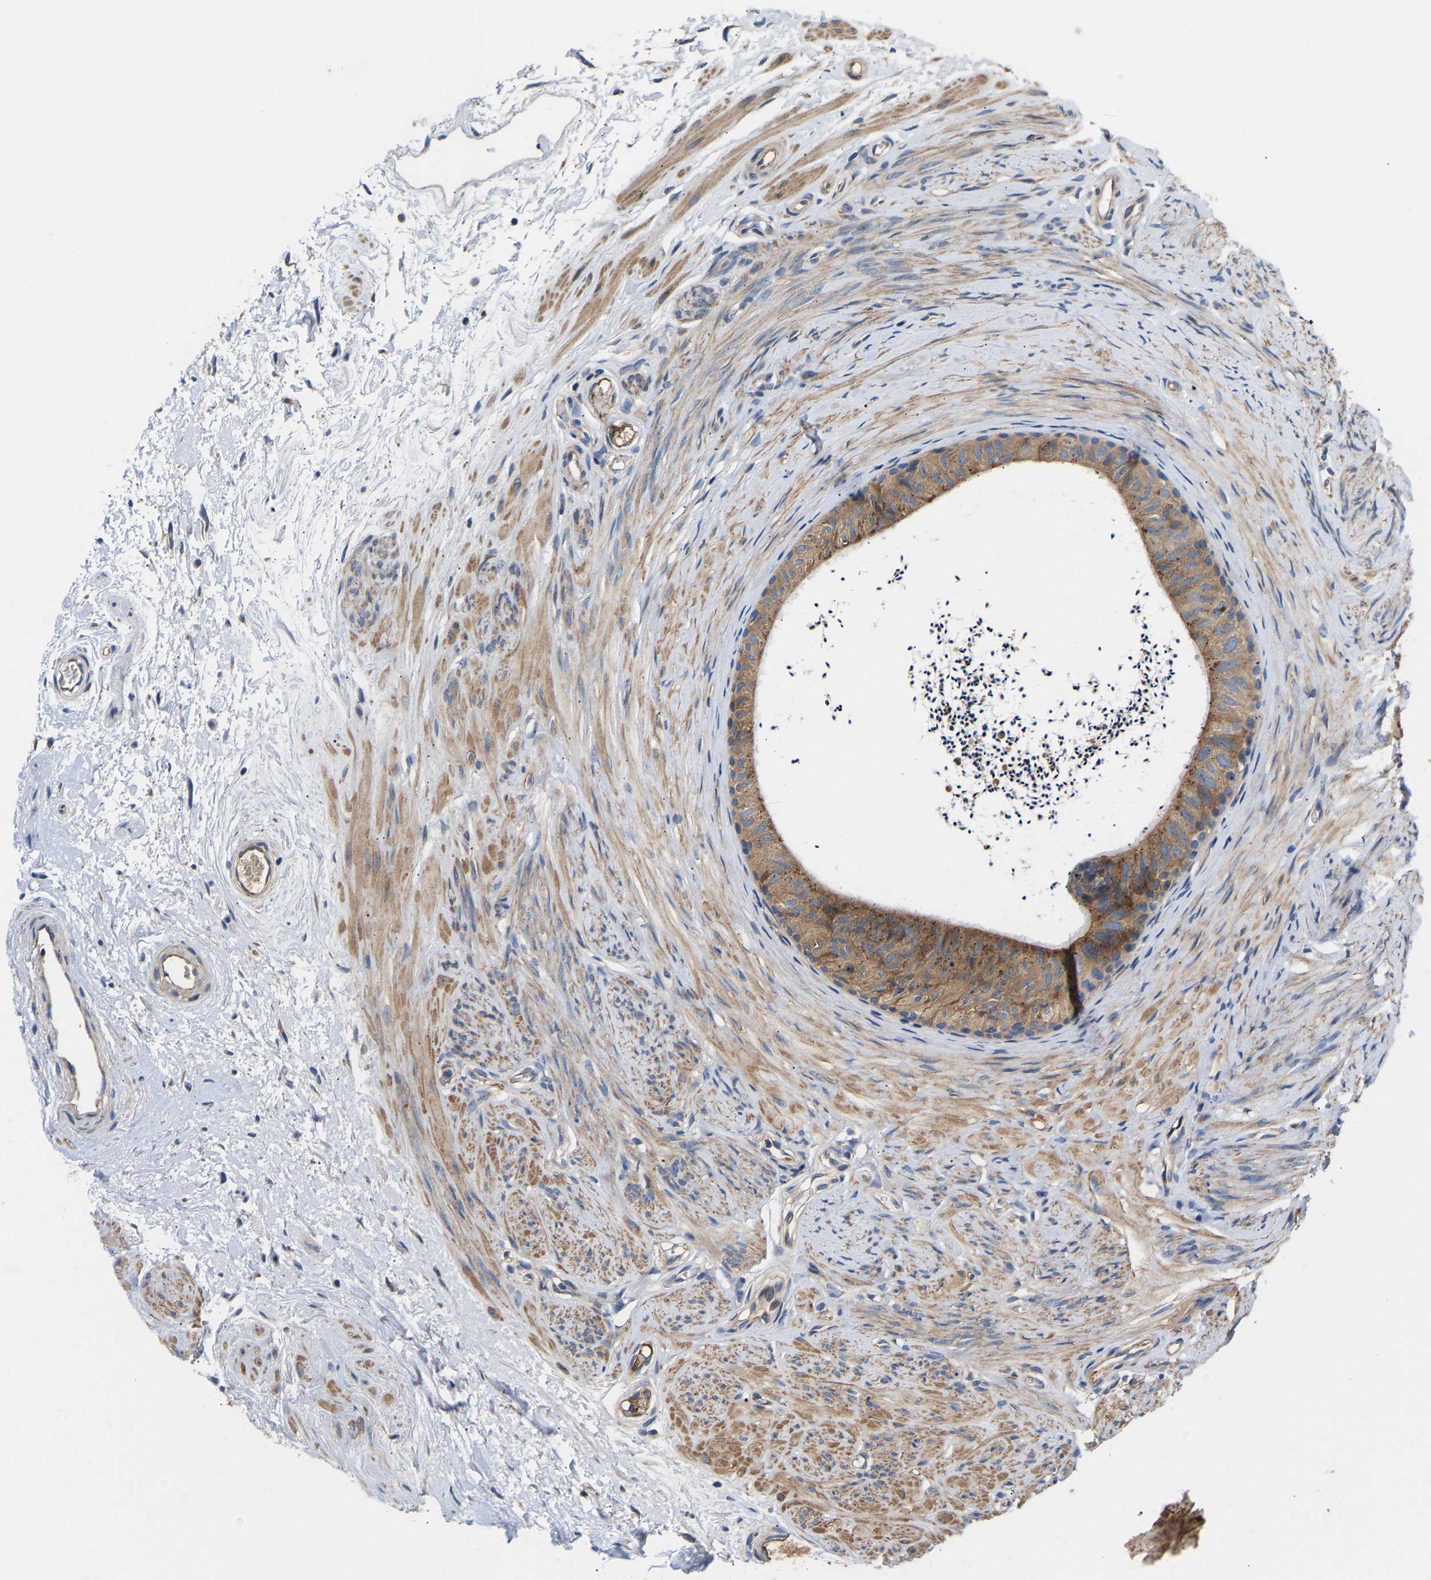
{"staining": {"intensity": "moderate", "quantity": ">75%", "location": "cytoplasmic/membranous"}, "tissue": "epididymis", "cell_type": "Glandular cells", "image_type": "normal", "snomed": [{"axis": "morphology", "description": "Normal tissue, NOS"}, {"axis": "topography", "description": "Epididymis"}], "caption": "IHC of normal human epididymis displays medium levels of moderate cytoplasmic/membranous expression in about >75% of glandular cells.", "gene": "AIMP2", "patient": {"sex": "male", "age": 56}}